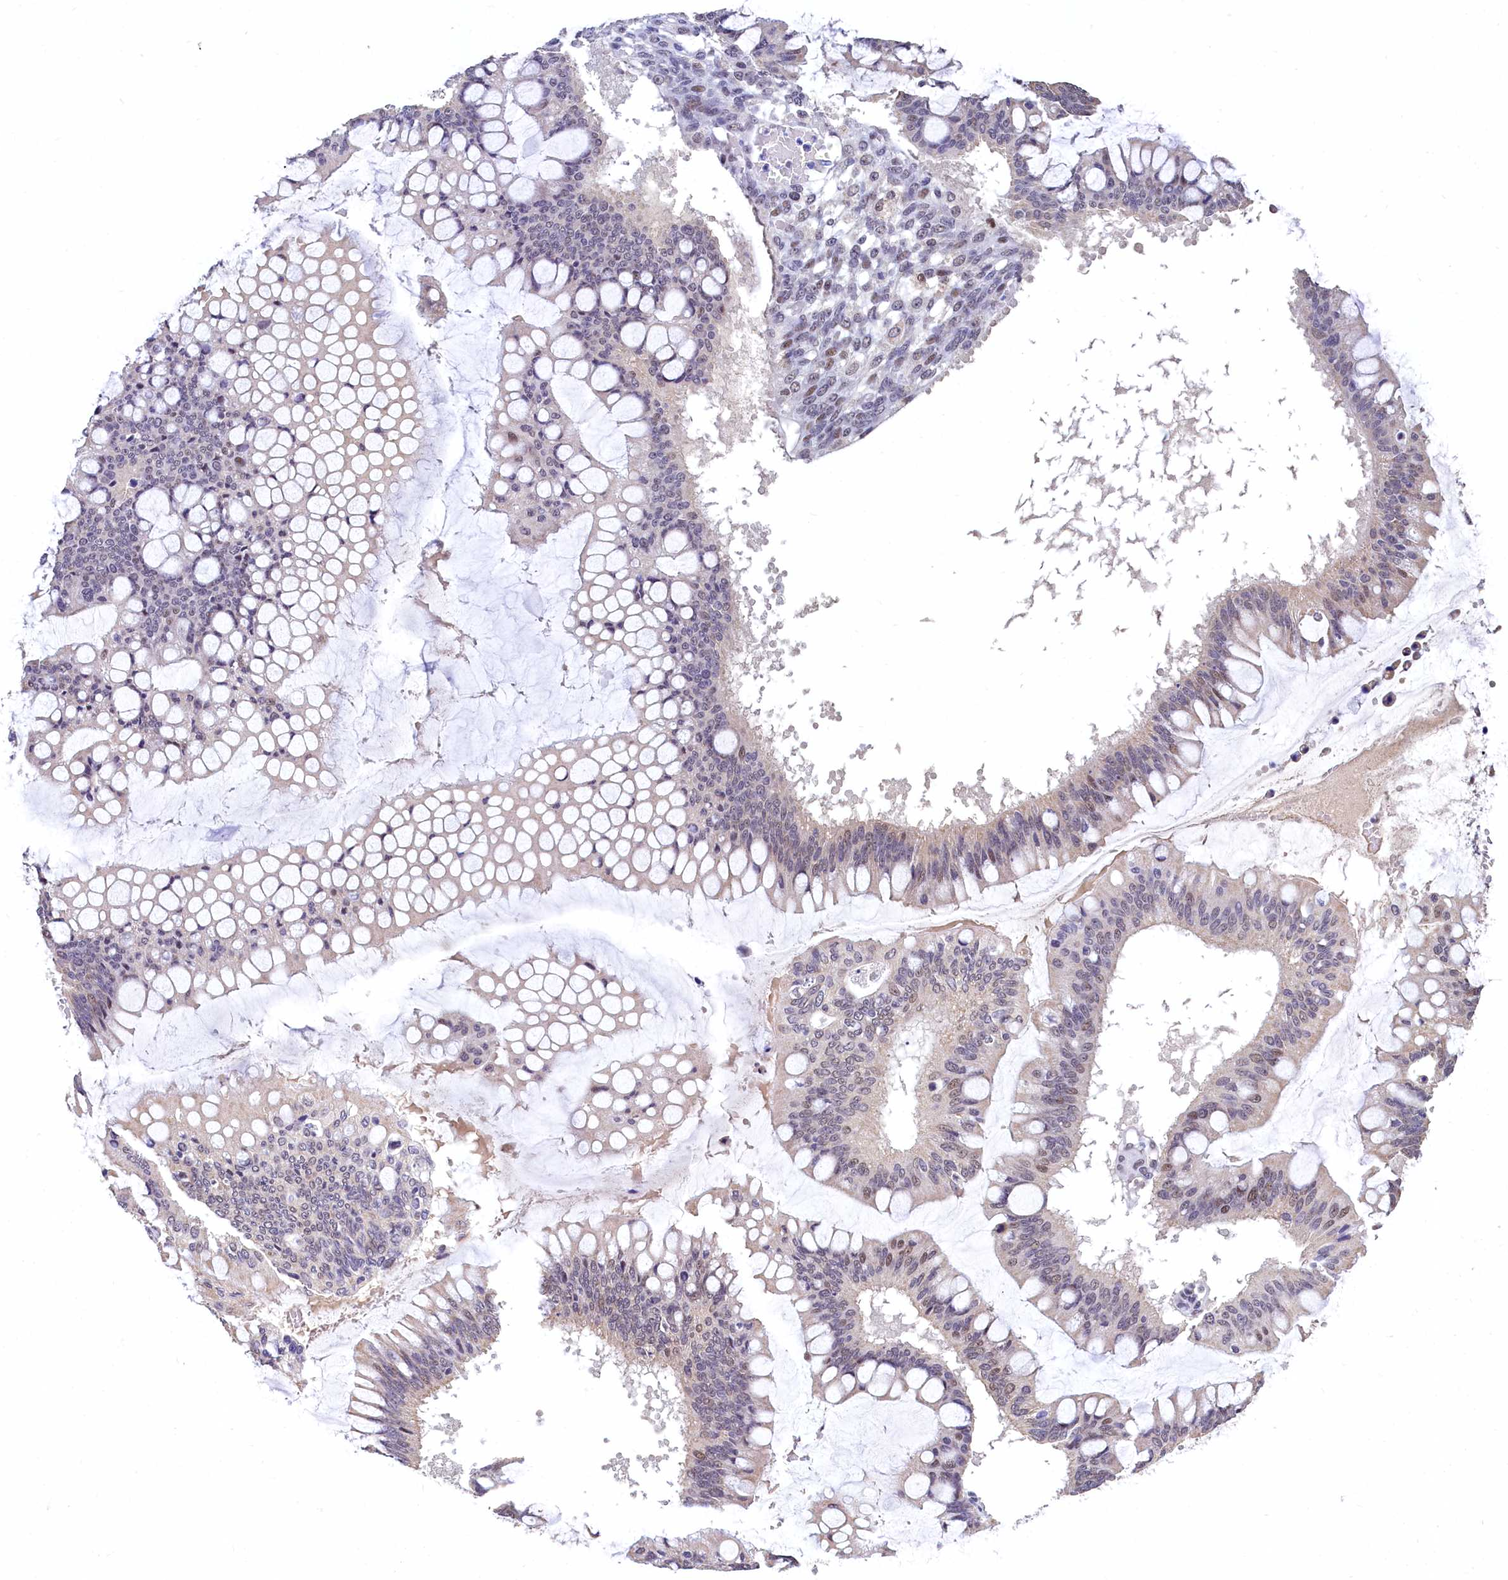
{"staining": {"intensity": "weak", "quantity": "<25%", "location": "nuclear"}, "tissue": "ovarian cancer", "cell_type": "Tumor cells", "image_type": "cancer", "snomed": [{"axis": "morphology", "description": "Cystadenocarcinoma, mucinous, NOS"}, {"axis": "topography", "description": "Ovary"}], "caption": "This is an immunohistochemistry (IHC) photomicrograph of human ovarian mucinous cystadenocarcinoma. There is no staining in tumor cells.", "gene": "HECTD4", "patient": {"sex": "female", "age": 73}}